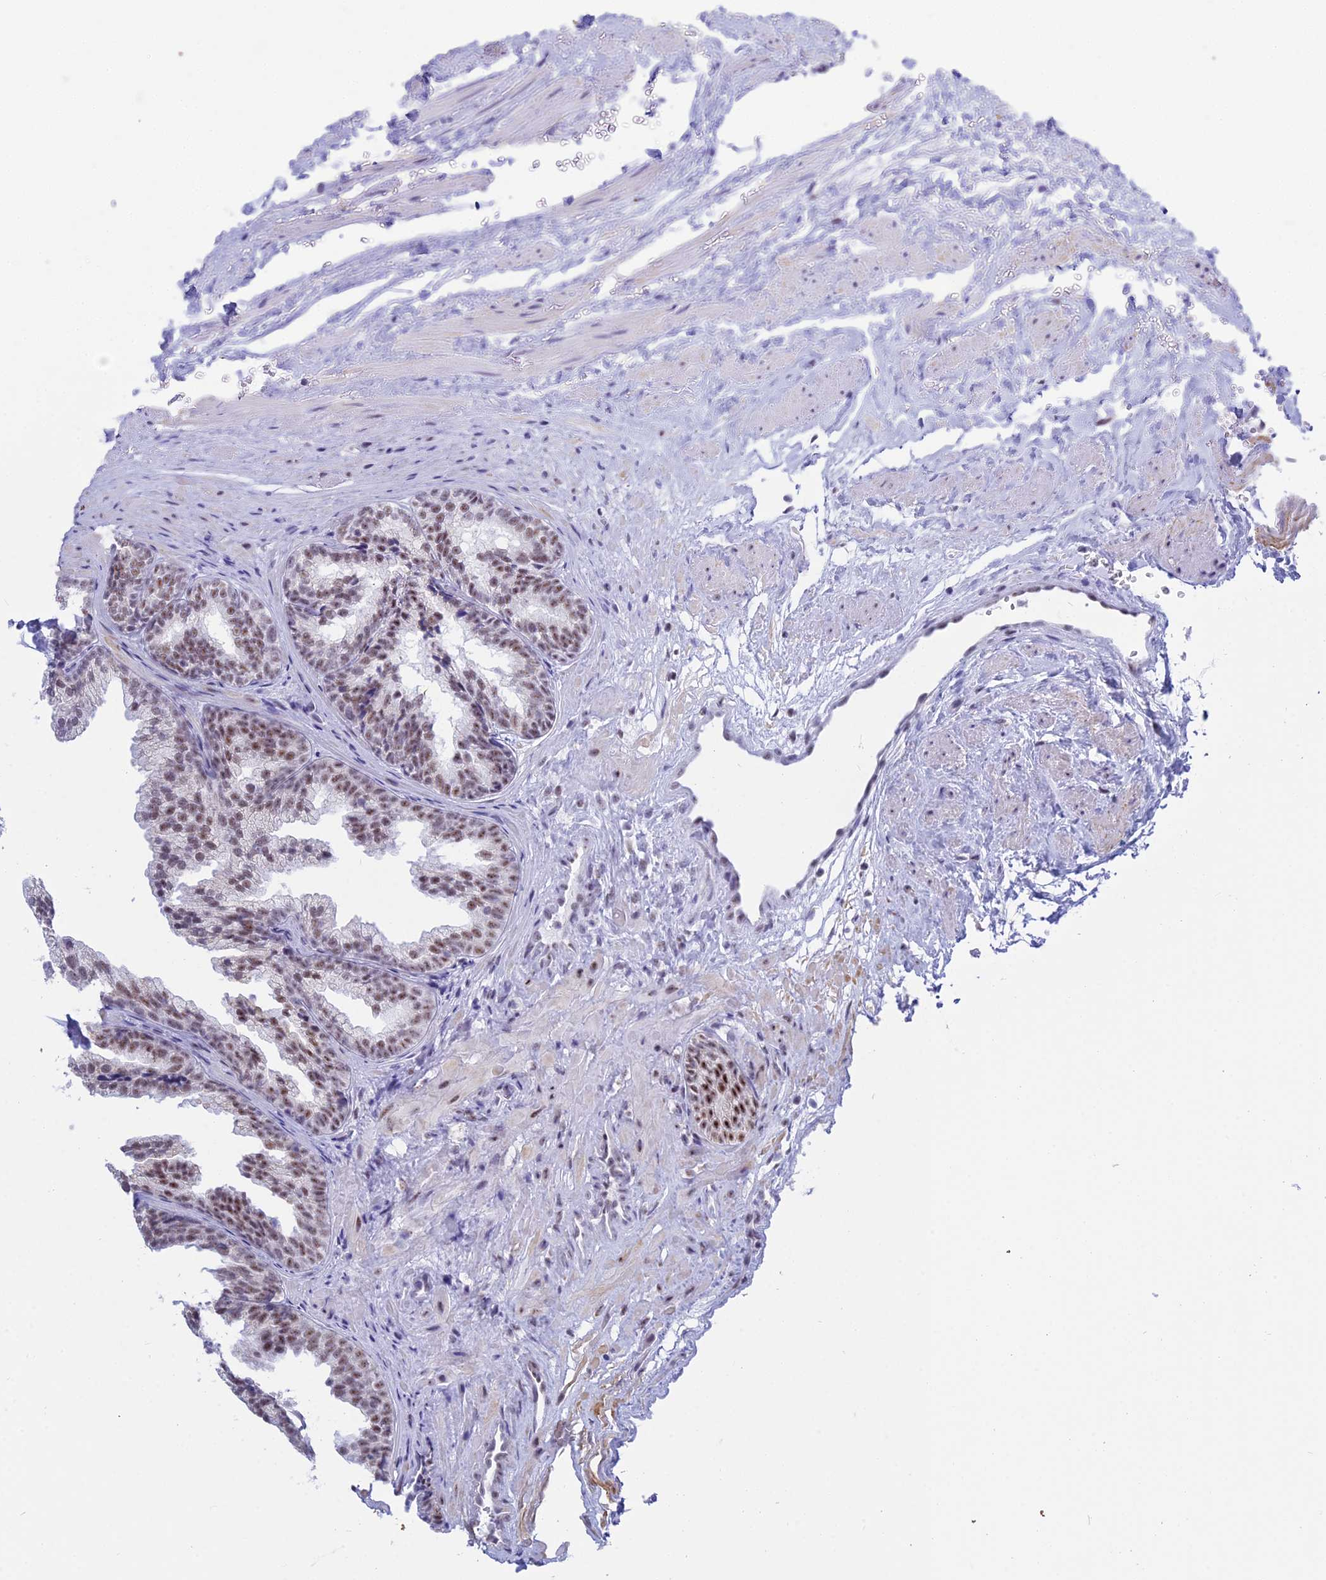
{"staining": {"intensity": "moderate", "quantity": "25%-75%", "location": "nuclear"}, "tissue": "prostate", "cell_type": "Glandular cells", "image_type": "normal", "snomed": [{"axis": "morphology", "description": "Normal tissue, NOS"}, {"axis": "topography", "description": "Prostate"}], "caption": "High-power microscopy captured an immunohistochemistry photomicrograph of unremarkable prostate, revealing moderate nuclear staining in approximately 25%-75% of glandular cells. Nuclei are stained in blue.", "gene": "KLF14", "patient": {"sex": "male", "age": 76}}